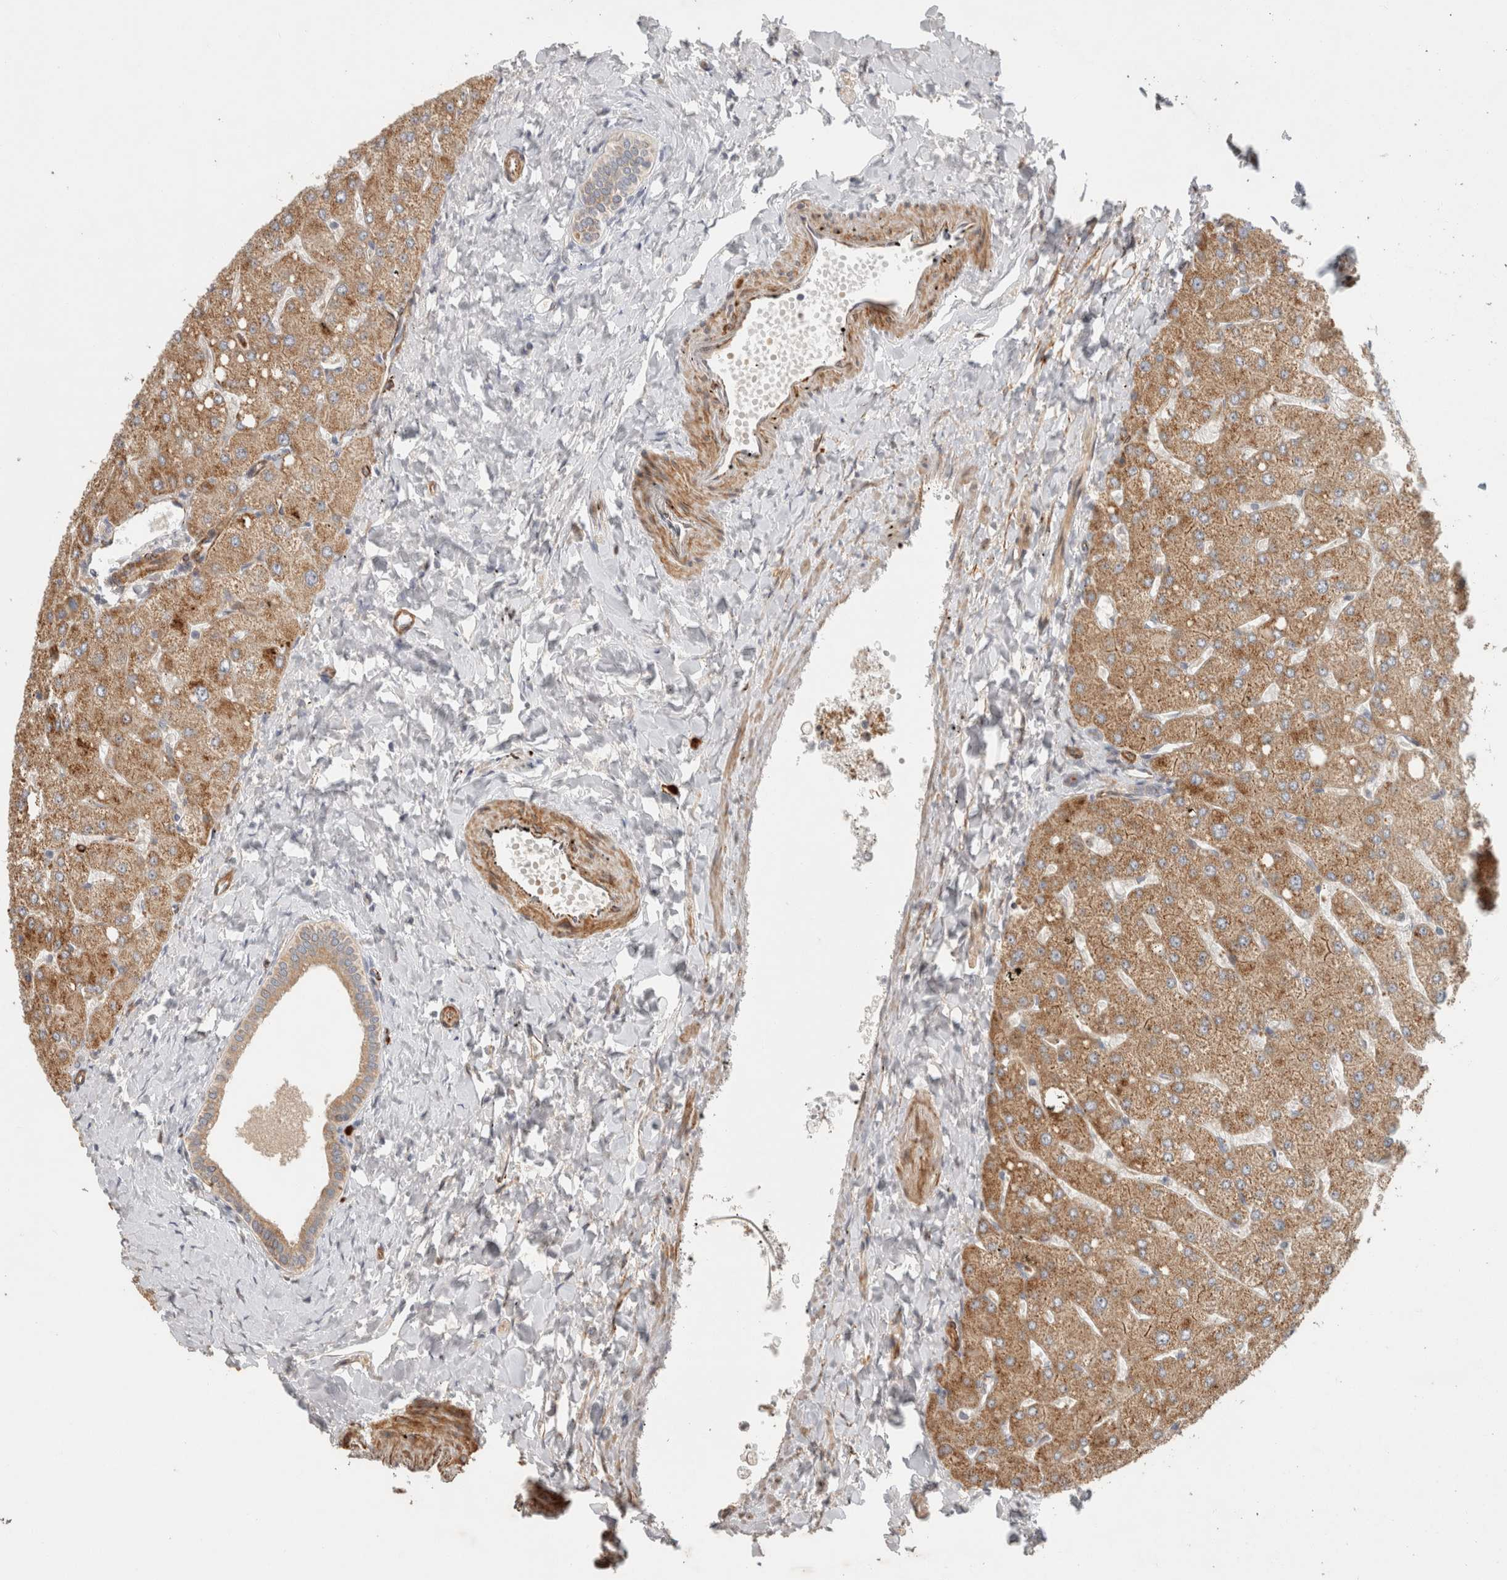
{"staining": {"intensity": "moderate", "quantity": ">75%", "location": "cytoplasmic/membranous"}, "tissue": "liver", "cell_type": "Cholangiocytes", "image_type": "normal", "snomed": [{"axis": "morphology", "description": "Normal tissue, NOS"}, {"axis": "topography", "description": "Liver"}], "caption": "High-power microscopy captured an immunohistochemistry image of normal liver, revealing moderate cytoplasmic/membranous staining in approximately >75% of cholangiocytes.", "gene": "SIPA1L2", "patient": {"sex": "male", "age": 55}}